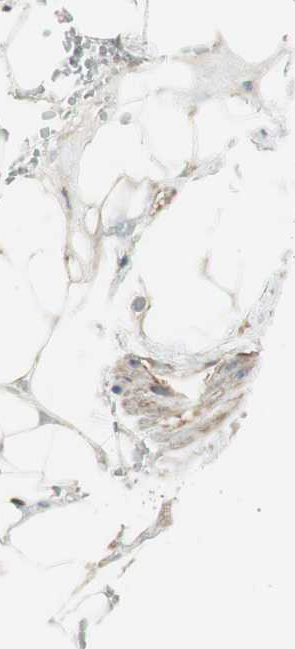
{"staining": {"intensity": "moderate", "quantity": ">75%", "location": "cytoplasmic/membranous"}, "tissue": "adipose tissue", "cell_type": "Adipocytes", "image_type": "normal", "snomed": [{"axis": "morphology", "description": "Normal tissue, NOS"}, {"axis": "topography", "description": "Peripheral nerve tissue"}], "caption": "Immunohistochemical staining of normal adipose tissue displays >75% levels of moderate cytoplasmic/membranous protein positivity in approximately >75% of adipocytes. Nuclei are stained in blue.", "gene": "PI4K2B", "patient": {"sex": "male", "age": 70}}